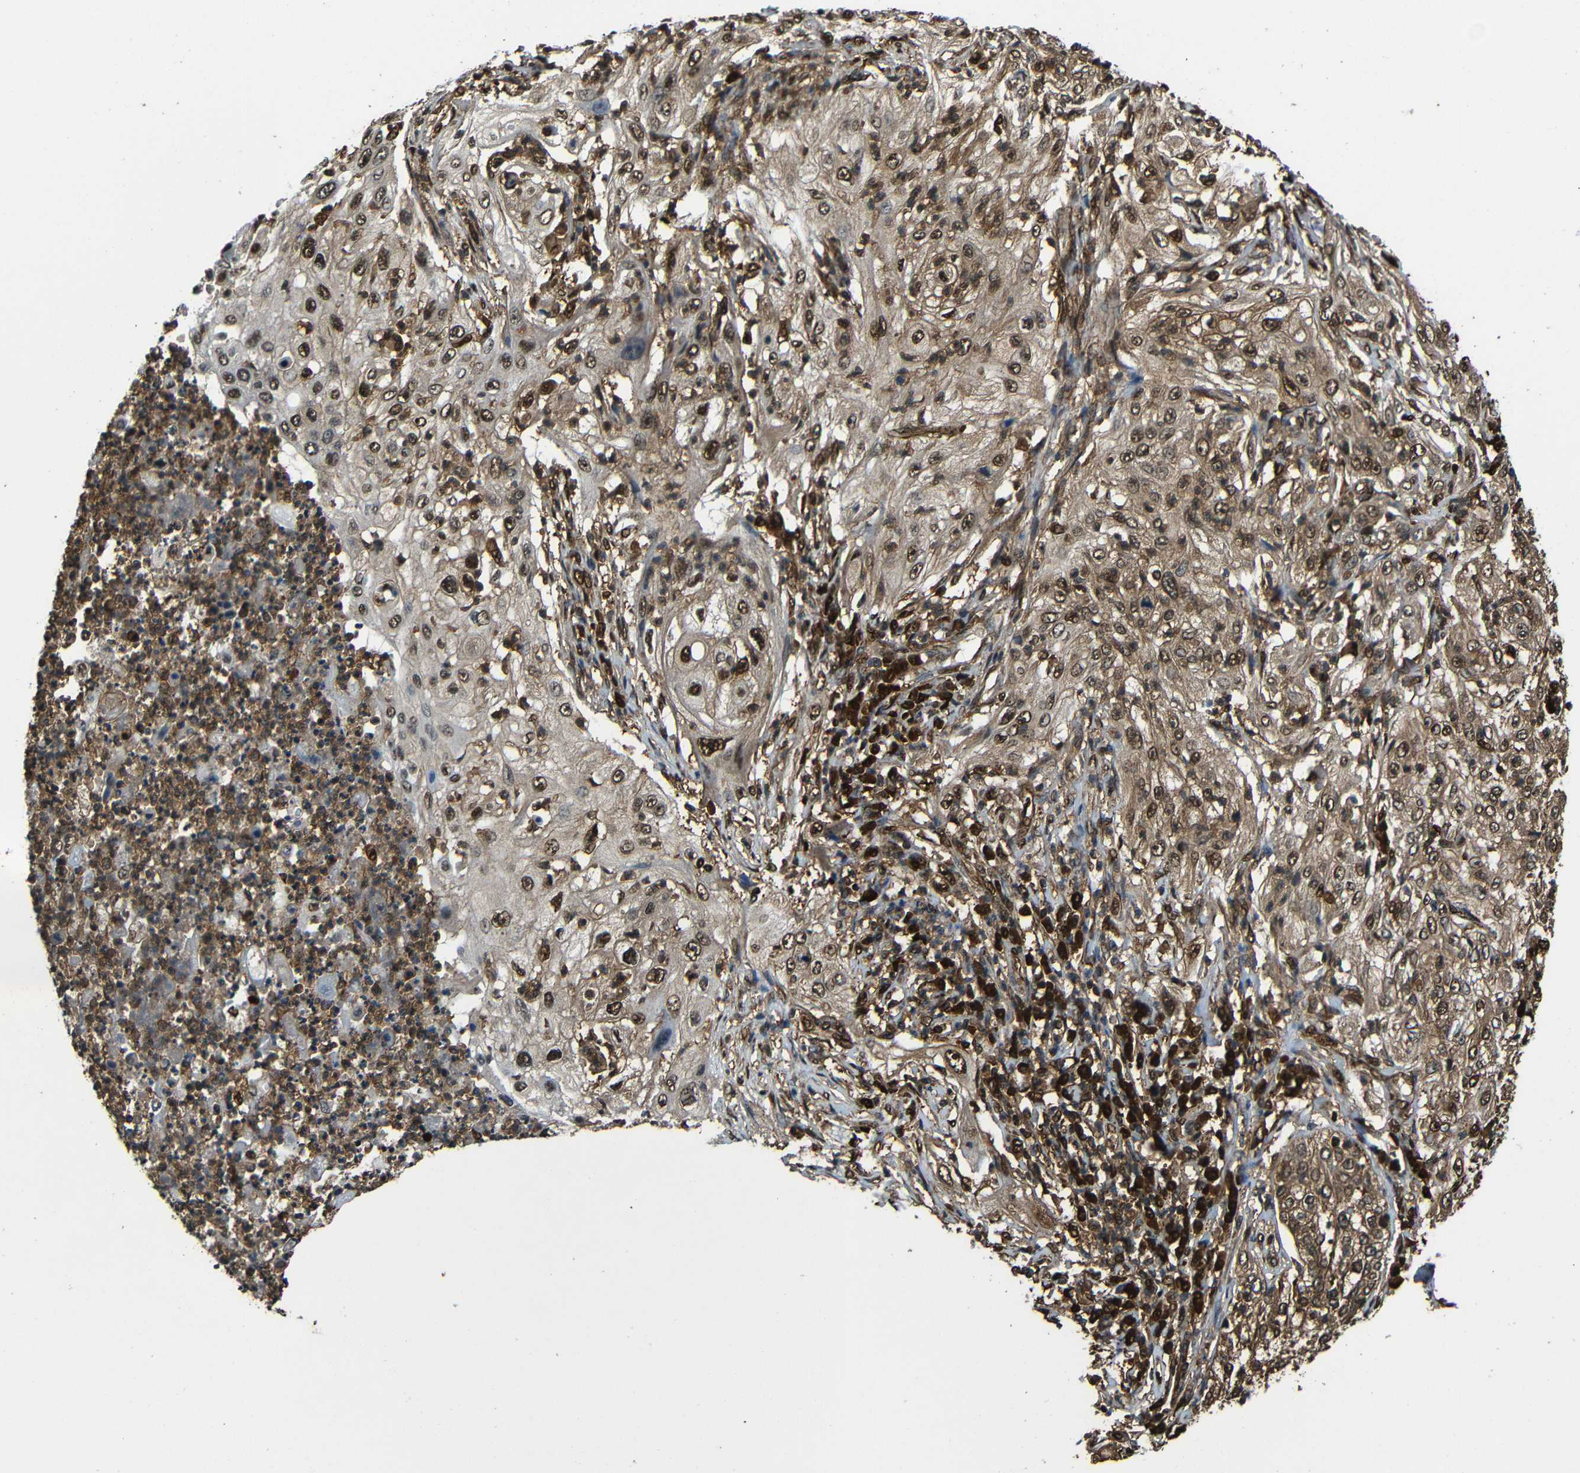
{"staining": {"intensity": "moderate", "quantity": ">75%", "location": "cytoplasmic/membranous,nuclear"}, "tissue": "lung cancer", "cell_type": "Tumor cells", "image_type": "cancer", "snomed": [{"axis": "morphology", "description": "Inflammation, NOS"}, {"axis": "morphology", "description": "Squamous cell carcinoma, NOS"}, {"axis": "topography", "description": "Lymph node"}, {"axis": "topography", "description": "Soft tissue"}, {"axis": "topography", "description": "Lung"}], "caption": "This histopathology image reveals squamous cell carcinoma (lung) stained with IHC to label a protein in brown. The cytoplasmic/membranous and nuclear of tumor cells show moderate positivity for the protein. Nuclei are counter-stained blue.", "gene": "VCP", "patient": {"sex": "male", "age": 66}}